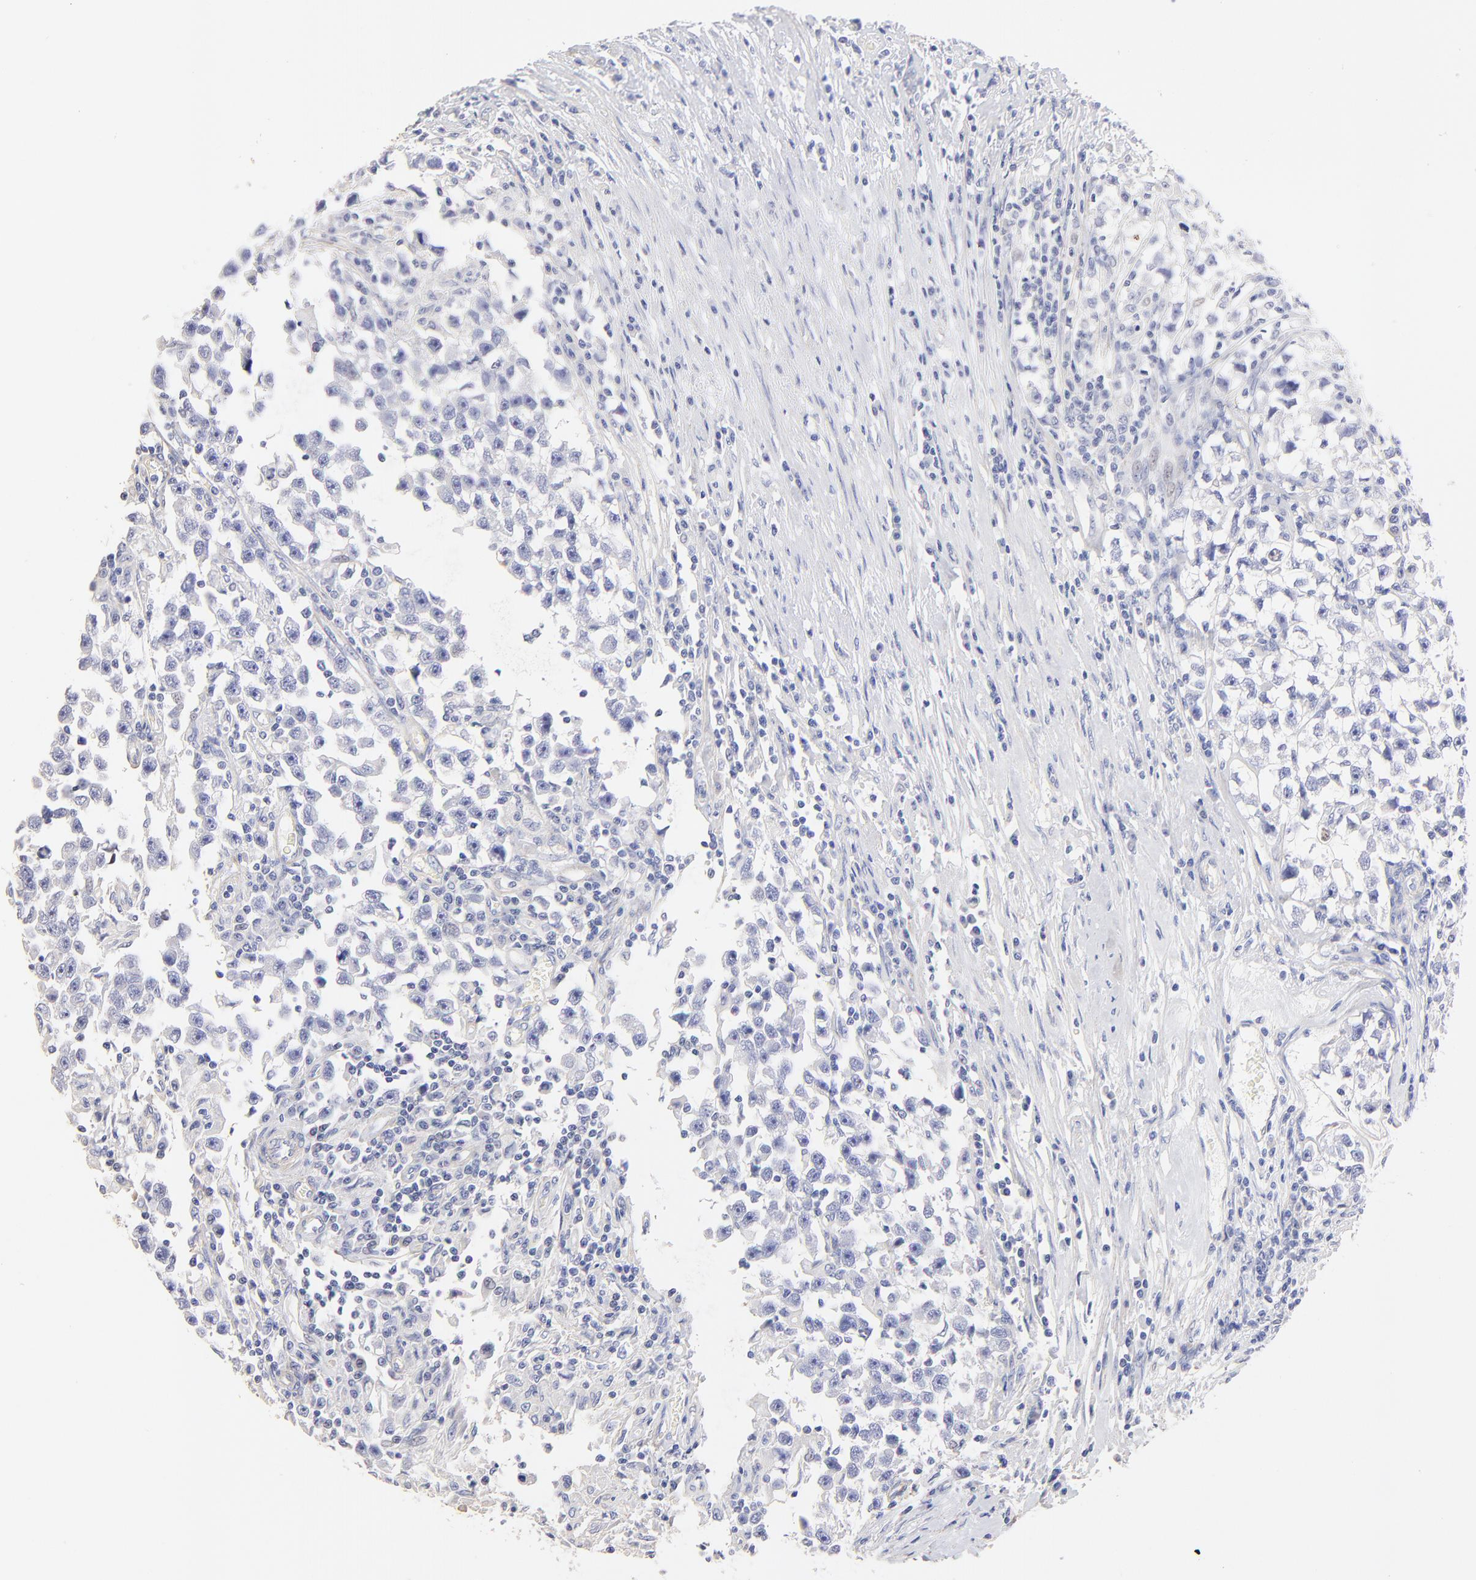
{"staining": {"intensity": "negative", "quantity": "none", "location": "none"}, "tissue": "testis cancer", "cell_type": "Tumor cells", "image_type": "cancer", "snomed": [{"axis": "morphology", "description": "Seminoma, NOS"}, {"axis": "topography", "description": "Testis"}], "caption": "This is an immunohistochemistry (IHC) histopathology image of seminoma (testis). There is no staining in tumor cells.", "gene": "ACTRT1", "patient": {"sex": "male", "age": 33}}